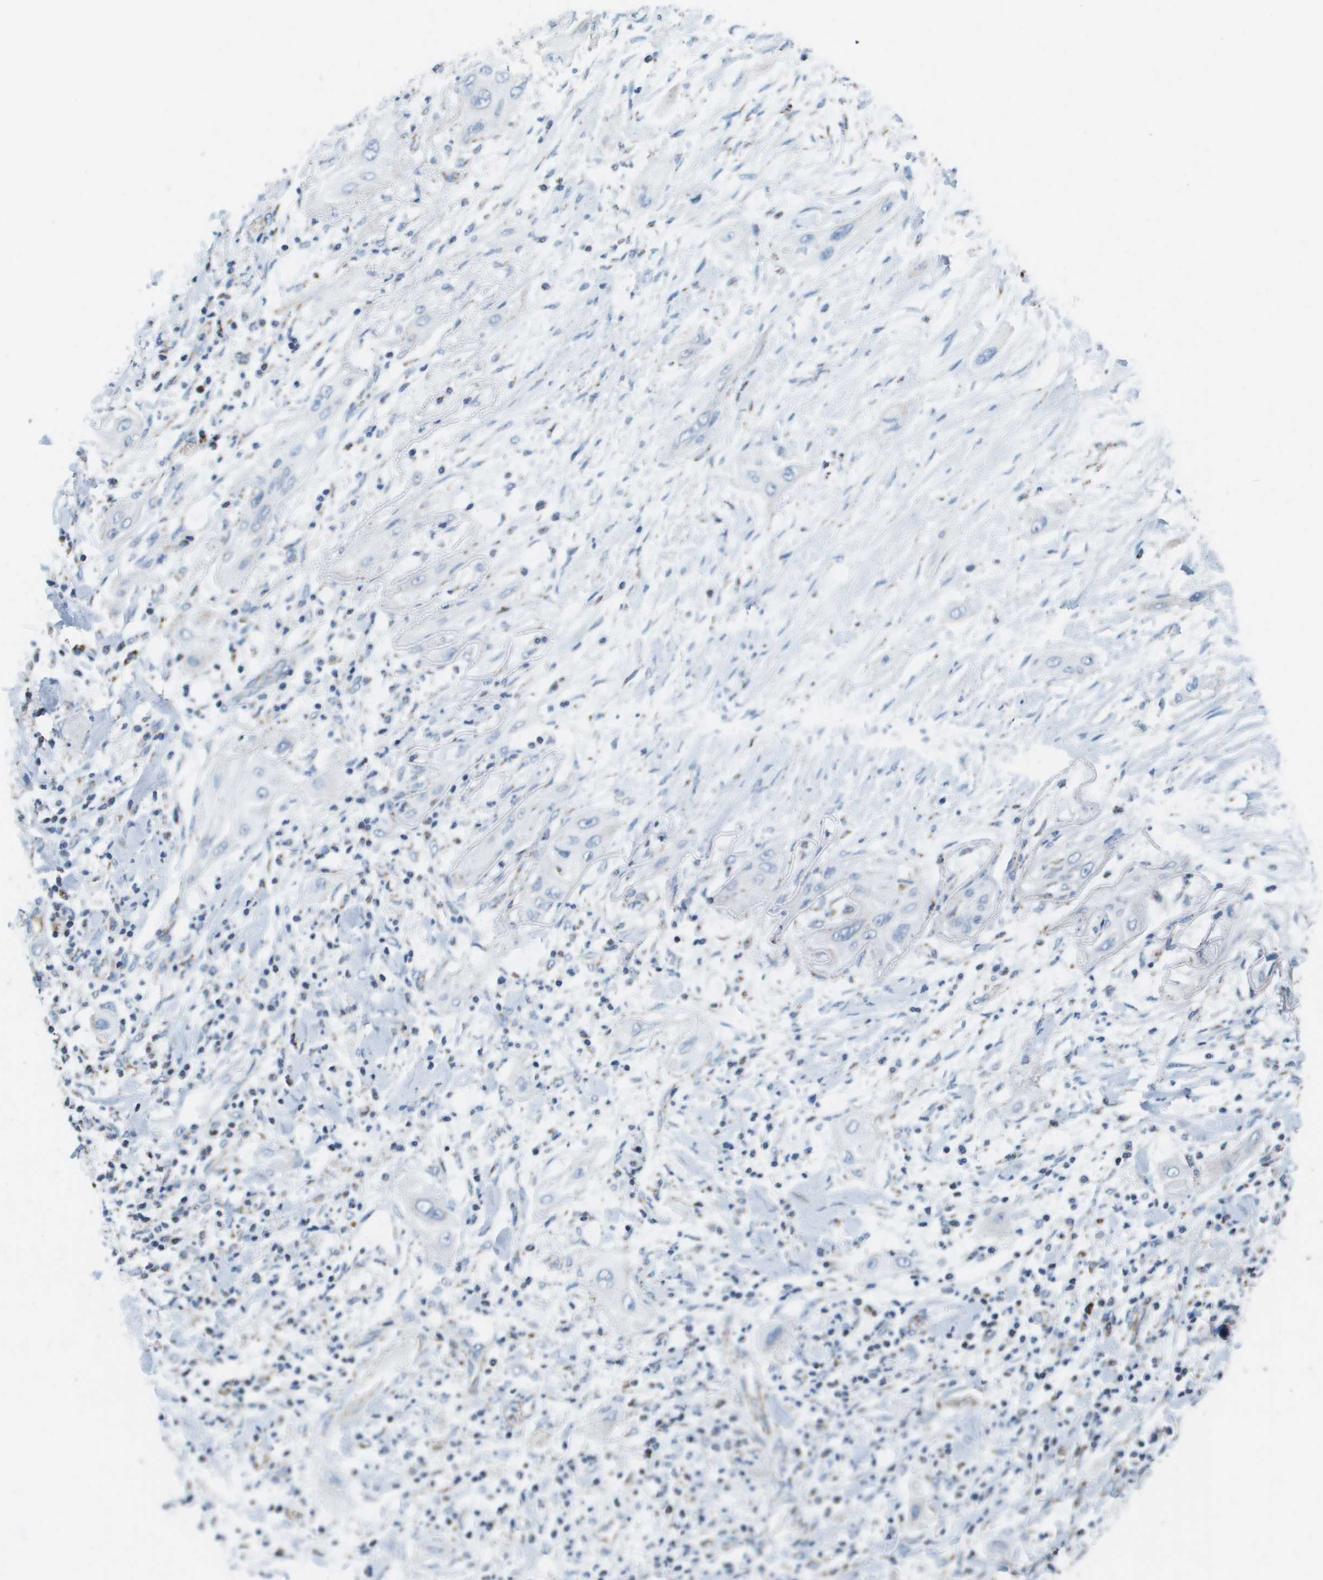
{"staining": {"intensity": "negative", "quantity": "none", "location": "none"}, "tissue": "lung cancer", "cell_type": "Tumor cells", "image_type": "cancer", "snomed": [{"axis": "morphology", "description": "Squamous cell carcinoma, NOS"}, {"axis": "topography", "description": "Lung"}], "caption": "The image displays no significant positivity in tumor cells of lung cancer (squamous cell carcinoma).", "gene": "ATP5F1B", "patient": {"sex": "female", "age": 47}}